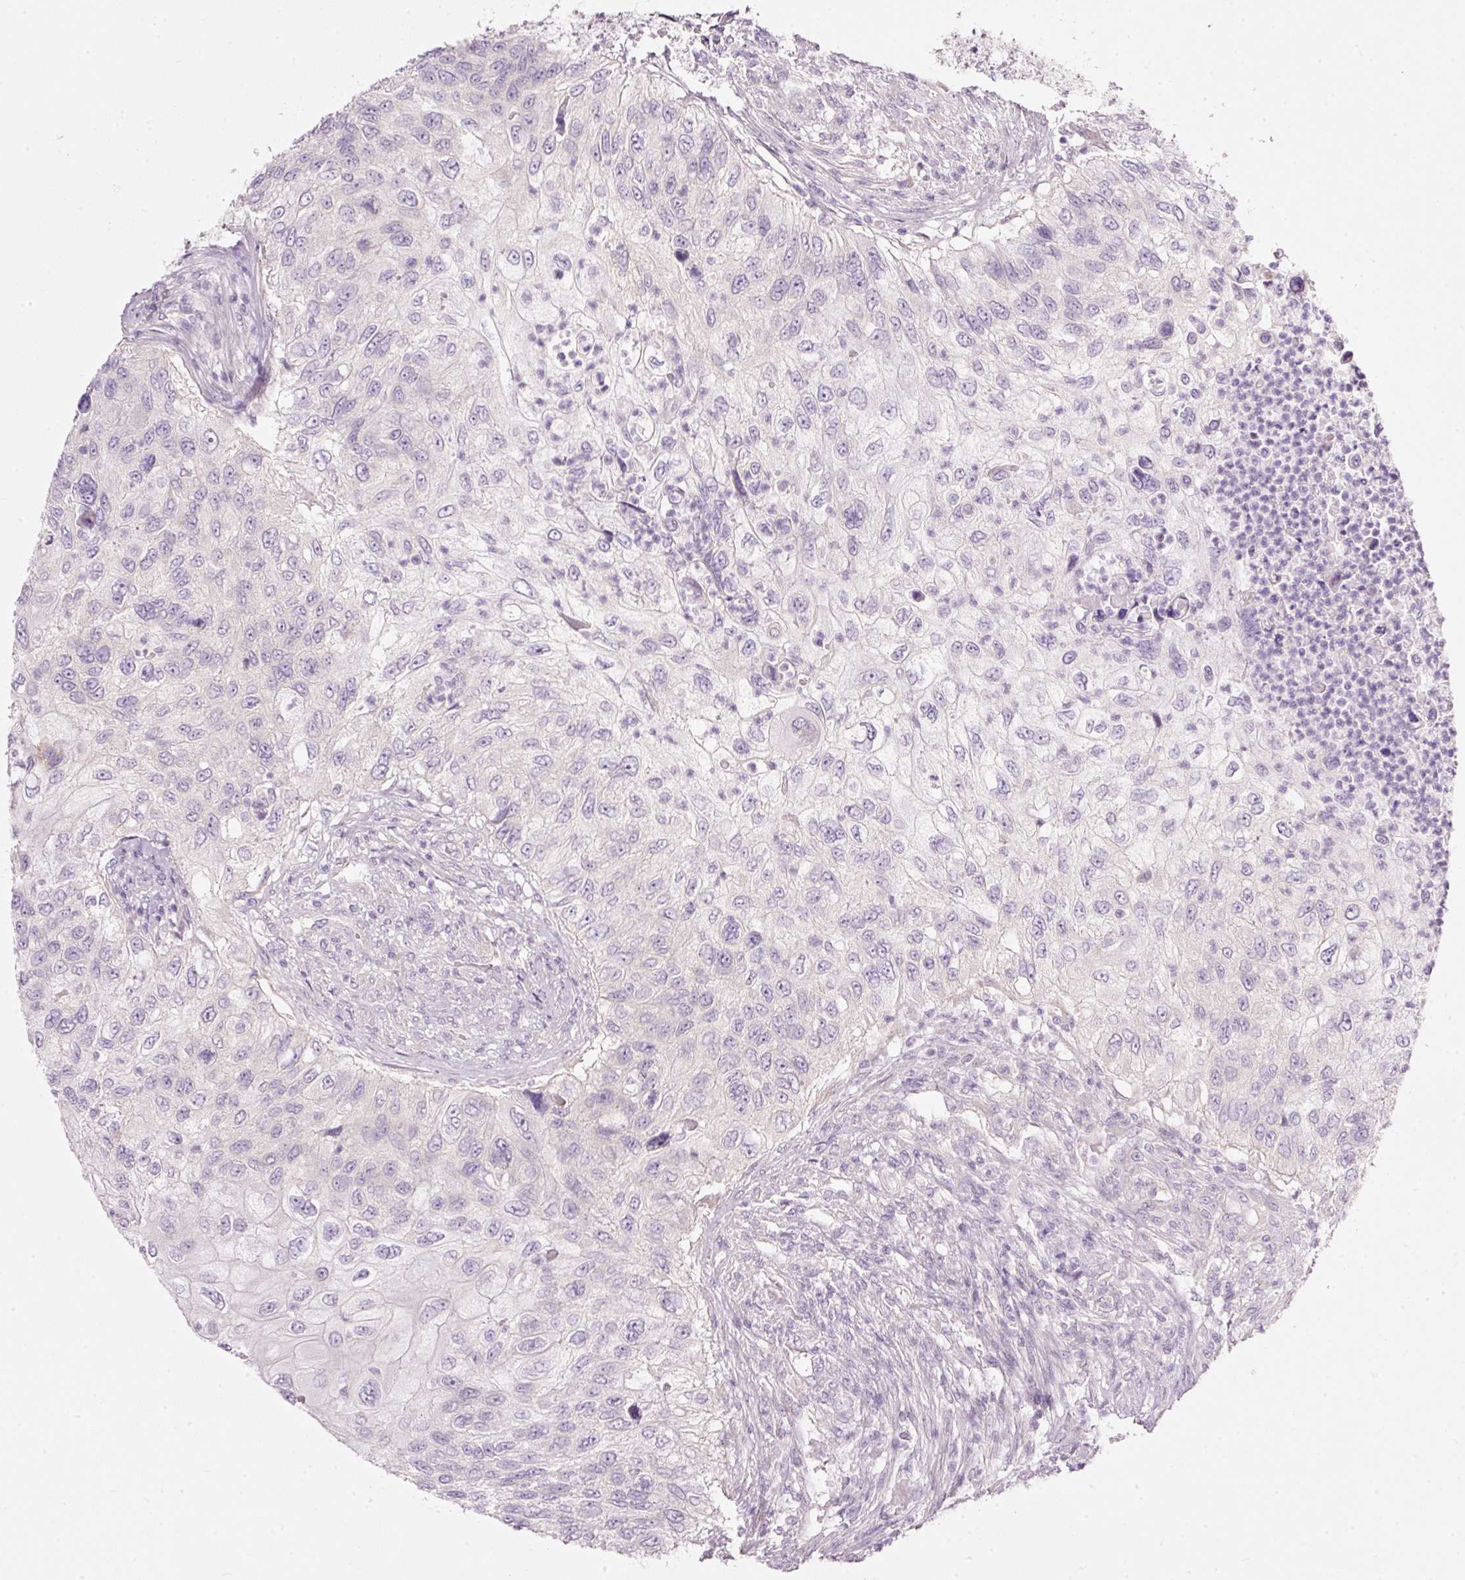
{"staining": {"intensity": "negative", "quantity": "none", "location": "none"}, "tissue": "urothelial cancer", "cell_type": "Tumor cells", "image_type": "cancer", "snomed": [{"axis": "morphology", "description": "Urothelial carcinoma, High grade"}, {"axis": "topography", "description": "Urinary bladder"}], "caption": "Urothelial carcinoma (high-grade) was stained to show a protein in brown. There is no significant staining in tumor cells. (DAB (3,3'-diaminobenzidine) immunohistochemistry with hematoxylin counter stain).", "gene": "PDXDC1", "patient": {"sex": "female", "age": 60}}